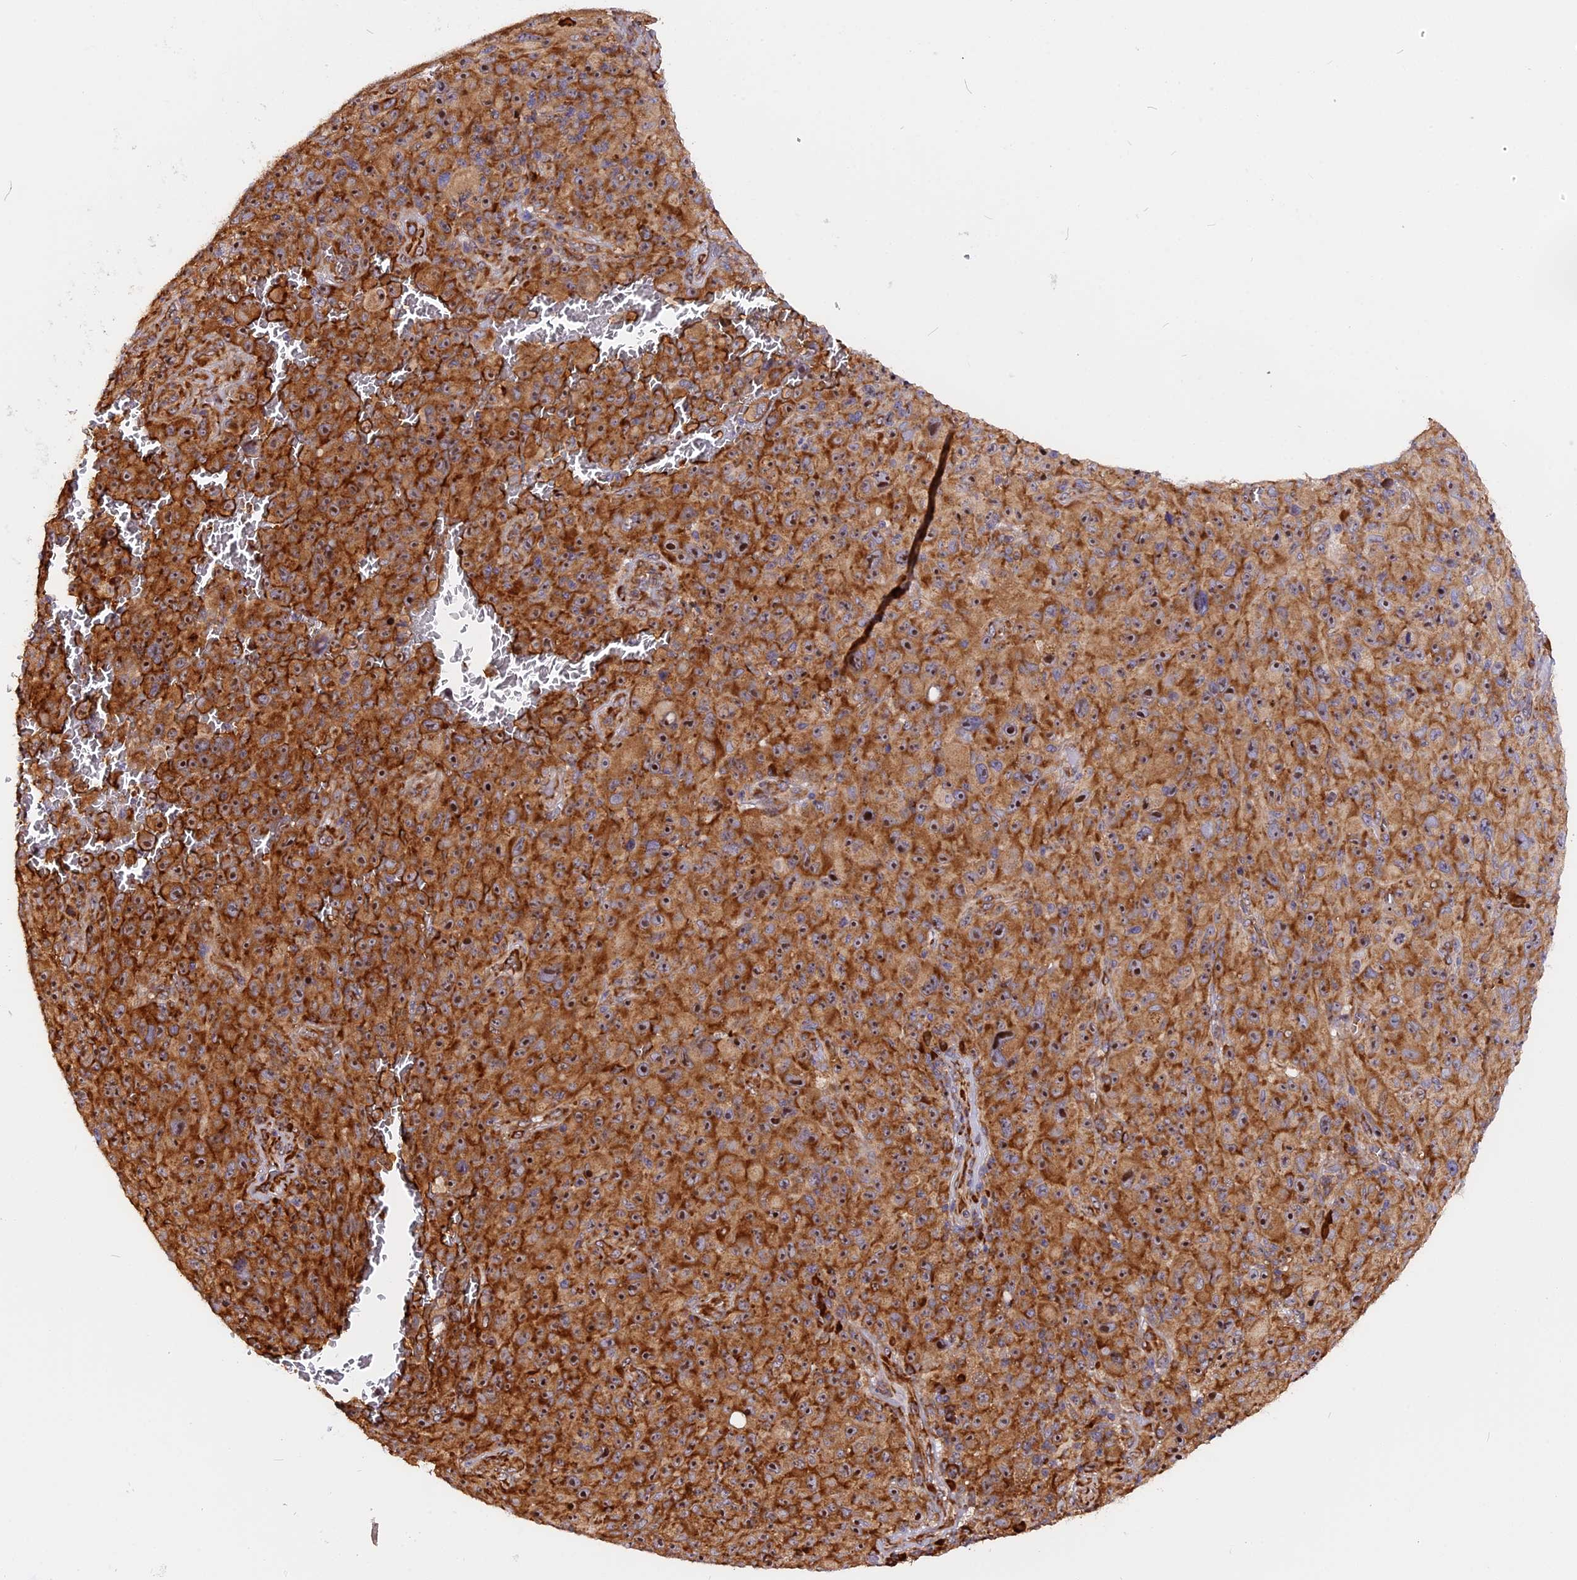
{"staining": {"intensity": "strong", "quantity": ">75%", "location": "cytoplasmic/membranous,nuclear"}, "tissue": "melanoma", "cell_type": "Tumor cells", "image_type": "cancer", "snomed": [{"axis": "morphology", "description": "Malignant melanoma, NOS"}, {"axis": "topography", "description": "Skin"}], "caption": "Brown immunohistochemical staining in melanoma exhibits strong cytoplasmic/membranous and nuclear staining in about >75% of tumor cells.", "gene": "GNPTAB", "patient": {"sex": "female", "age": 82}}